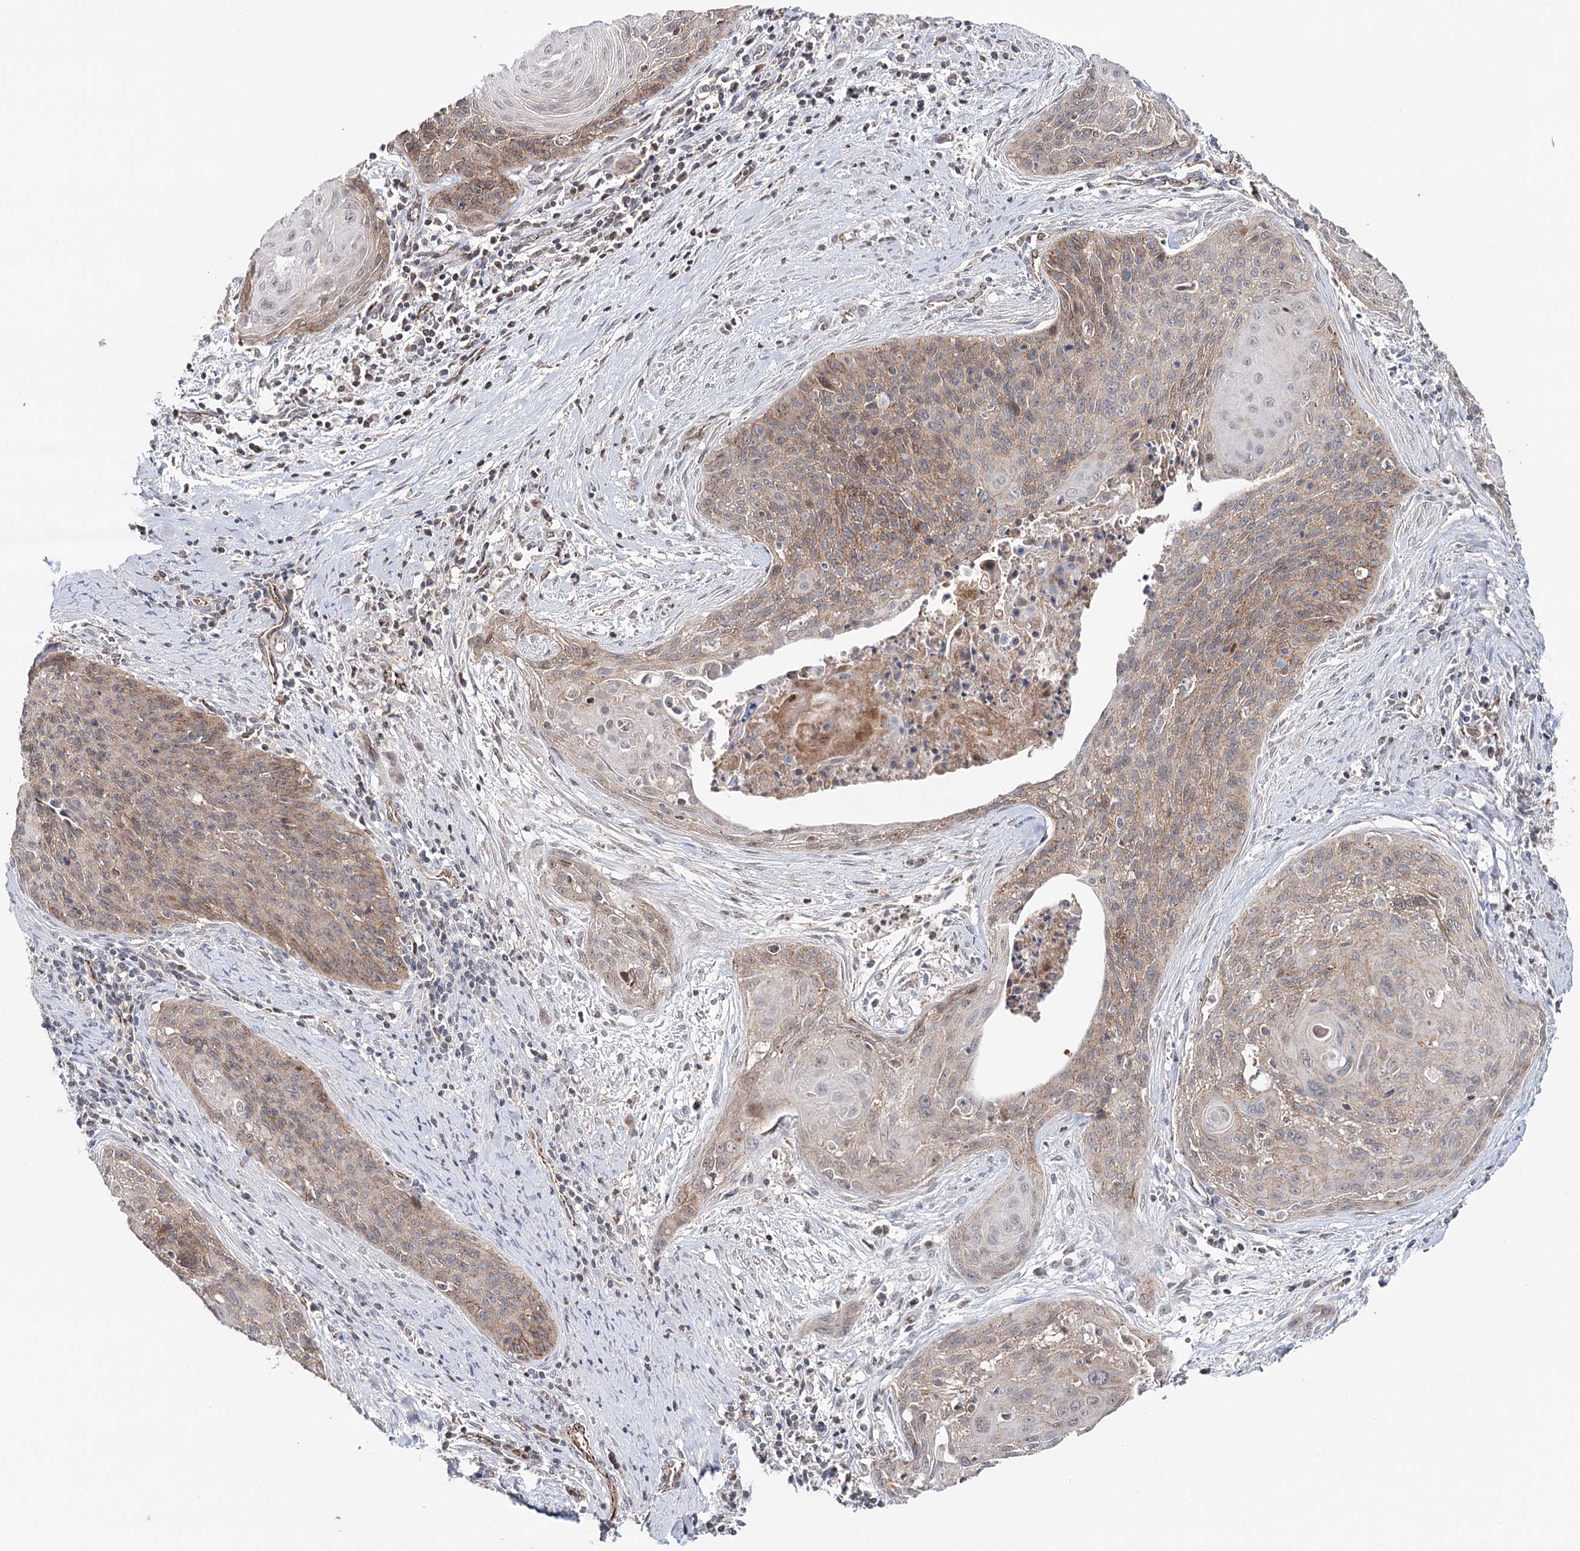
{"staining": {"intensity": "weak", "quantity": "25%-75%", "location": "cytoplasmic/membranous"}, "tissue": "cervical cancer", "cell_type": "Tumor cells", "image_type": "cancer", "snomed": [{"axis": "morphology", "description": "Squamous cell carcinoma, NOS"}, {"axis": "topography", "description": "Cervix"}], "caption": "Immunohistochemistry (IHC) staining of cervical squamous cell carcinoma, which shows low levels of weak cytoplasmic/membranous positivity in about 25%-75% of tumor cells indicating weak cytoplasmic/membranous protein positivity. The staining was performed using DAB (3,3'-diaminobenzidine) (brown) for protein detection and nuclei were counterstained in hematoxylin (blue).", "gene": "PKP4", "patient": {"sex": "female", "age": 55}}